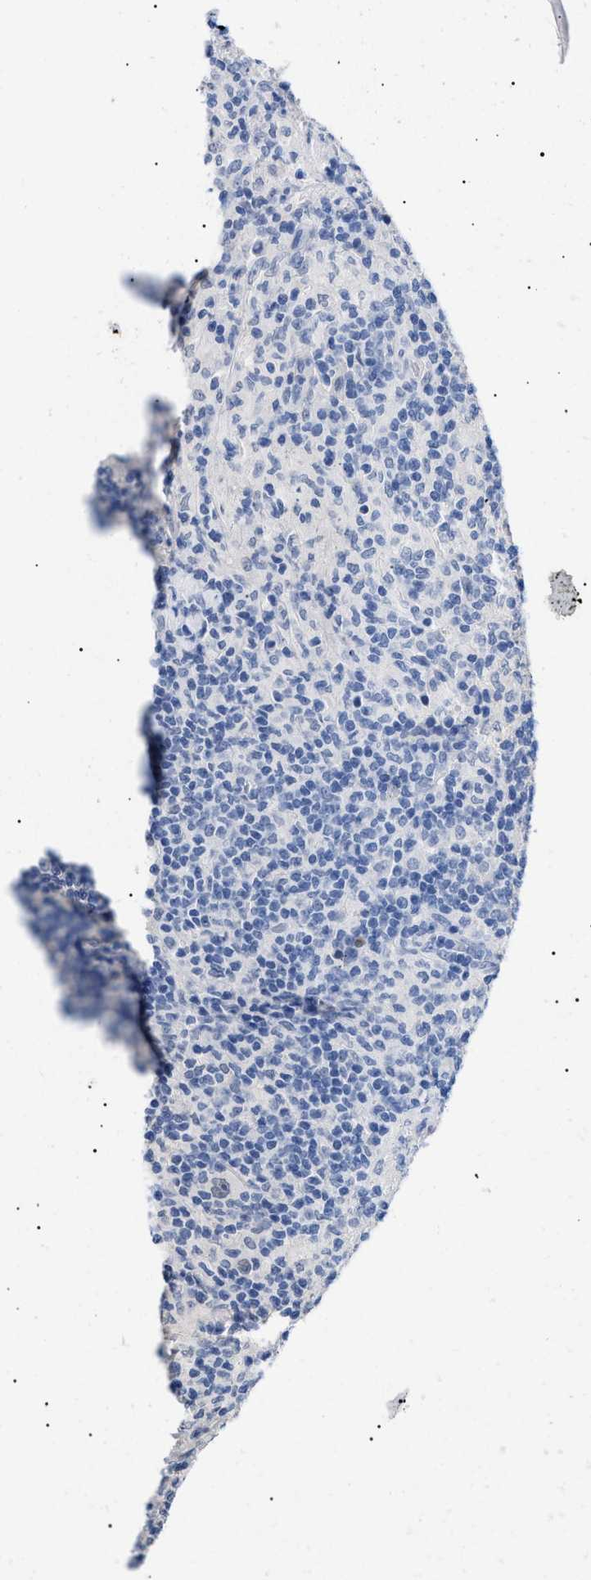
{"staining": {"intensity": "negative", "quantity": "none", "location": "none"}, "tissue": "lymphoma", "cell_type": "Tumor cells", "image_type": "cancer", "snomed": [{"axis": "morphology", "description": "Hodgkin's disease, NOS"}, {"axis": "topography", "description": "Lymph node"}], "caption": "A micrograph of human lymphoma is negative for staining in tumor cells.", "gene": "PRRT2", "patient": {"sex": "male", "age": 70}}